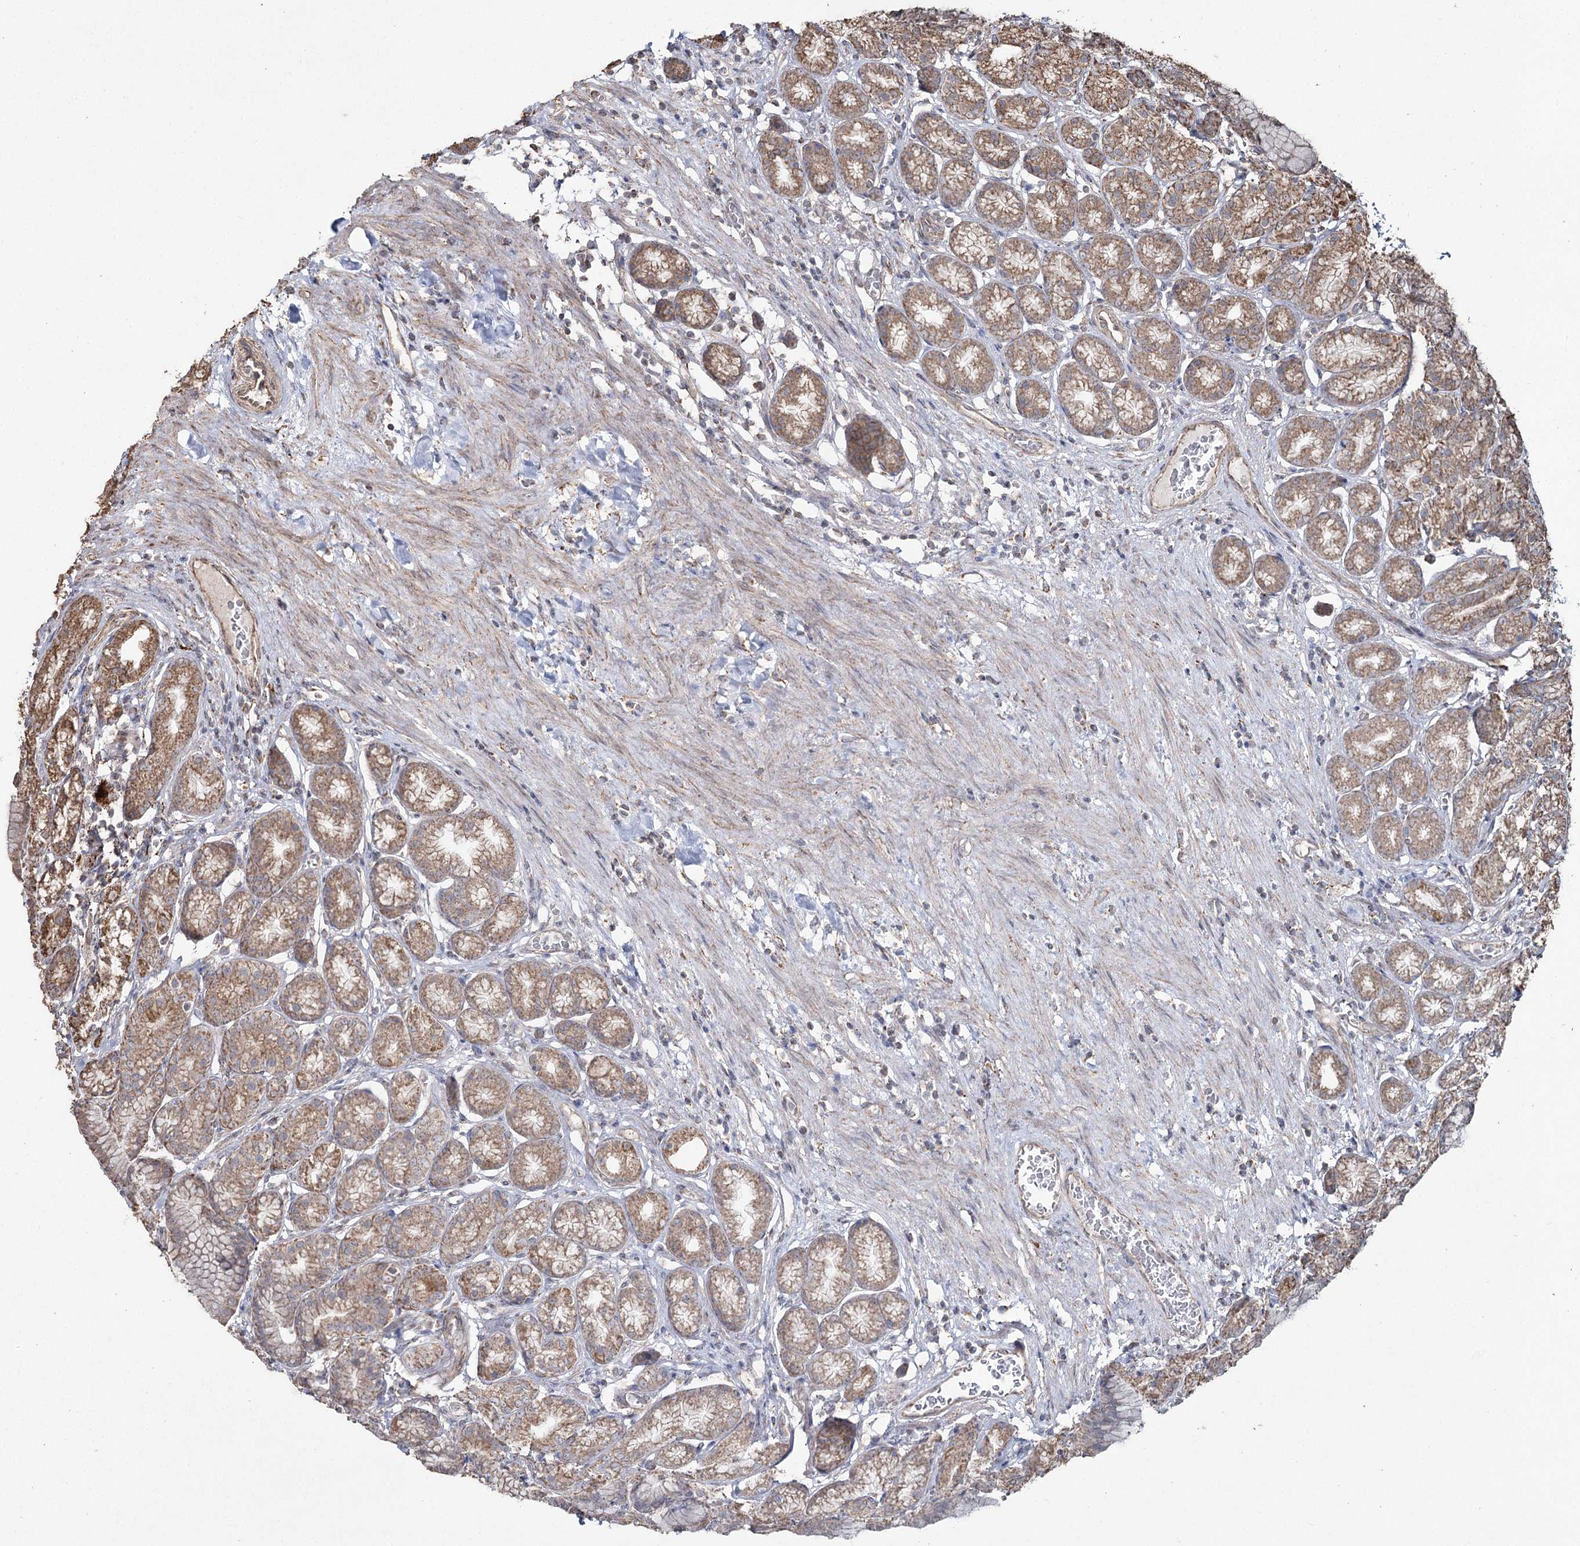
{"staining": {"intensity": "moderate", "quantity": ">75%", "location": "cytoplasmic/membranous"}, "tissue": "stomach", "cell_type": "Glandular cells", "image_type": "normal", "snomed": [{"axis": "morphology", "description": "Normal tissue, NOS"}, {"axis": "morphology", "description": "Adenocarcinoma, NOS"}, {"axis": "morphology", "description": "Adenocarcinoma, High grade"}, {"axis": "topography", "description": "Stomach, upper"}, {"axis": "topography", "description": "Stomach"}], "caption": "IHC image of benign stomach: human stomach stained using immunohistochemistry reveals medium levels of moderate protein expression localized specifically in the cytoplasmic/membranous of glandular cells, appearing as a cytoplasmic/membranous brown color.", "gene": "SLF2", "patient": {"sex": "female", "age": 65}}